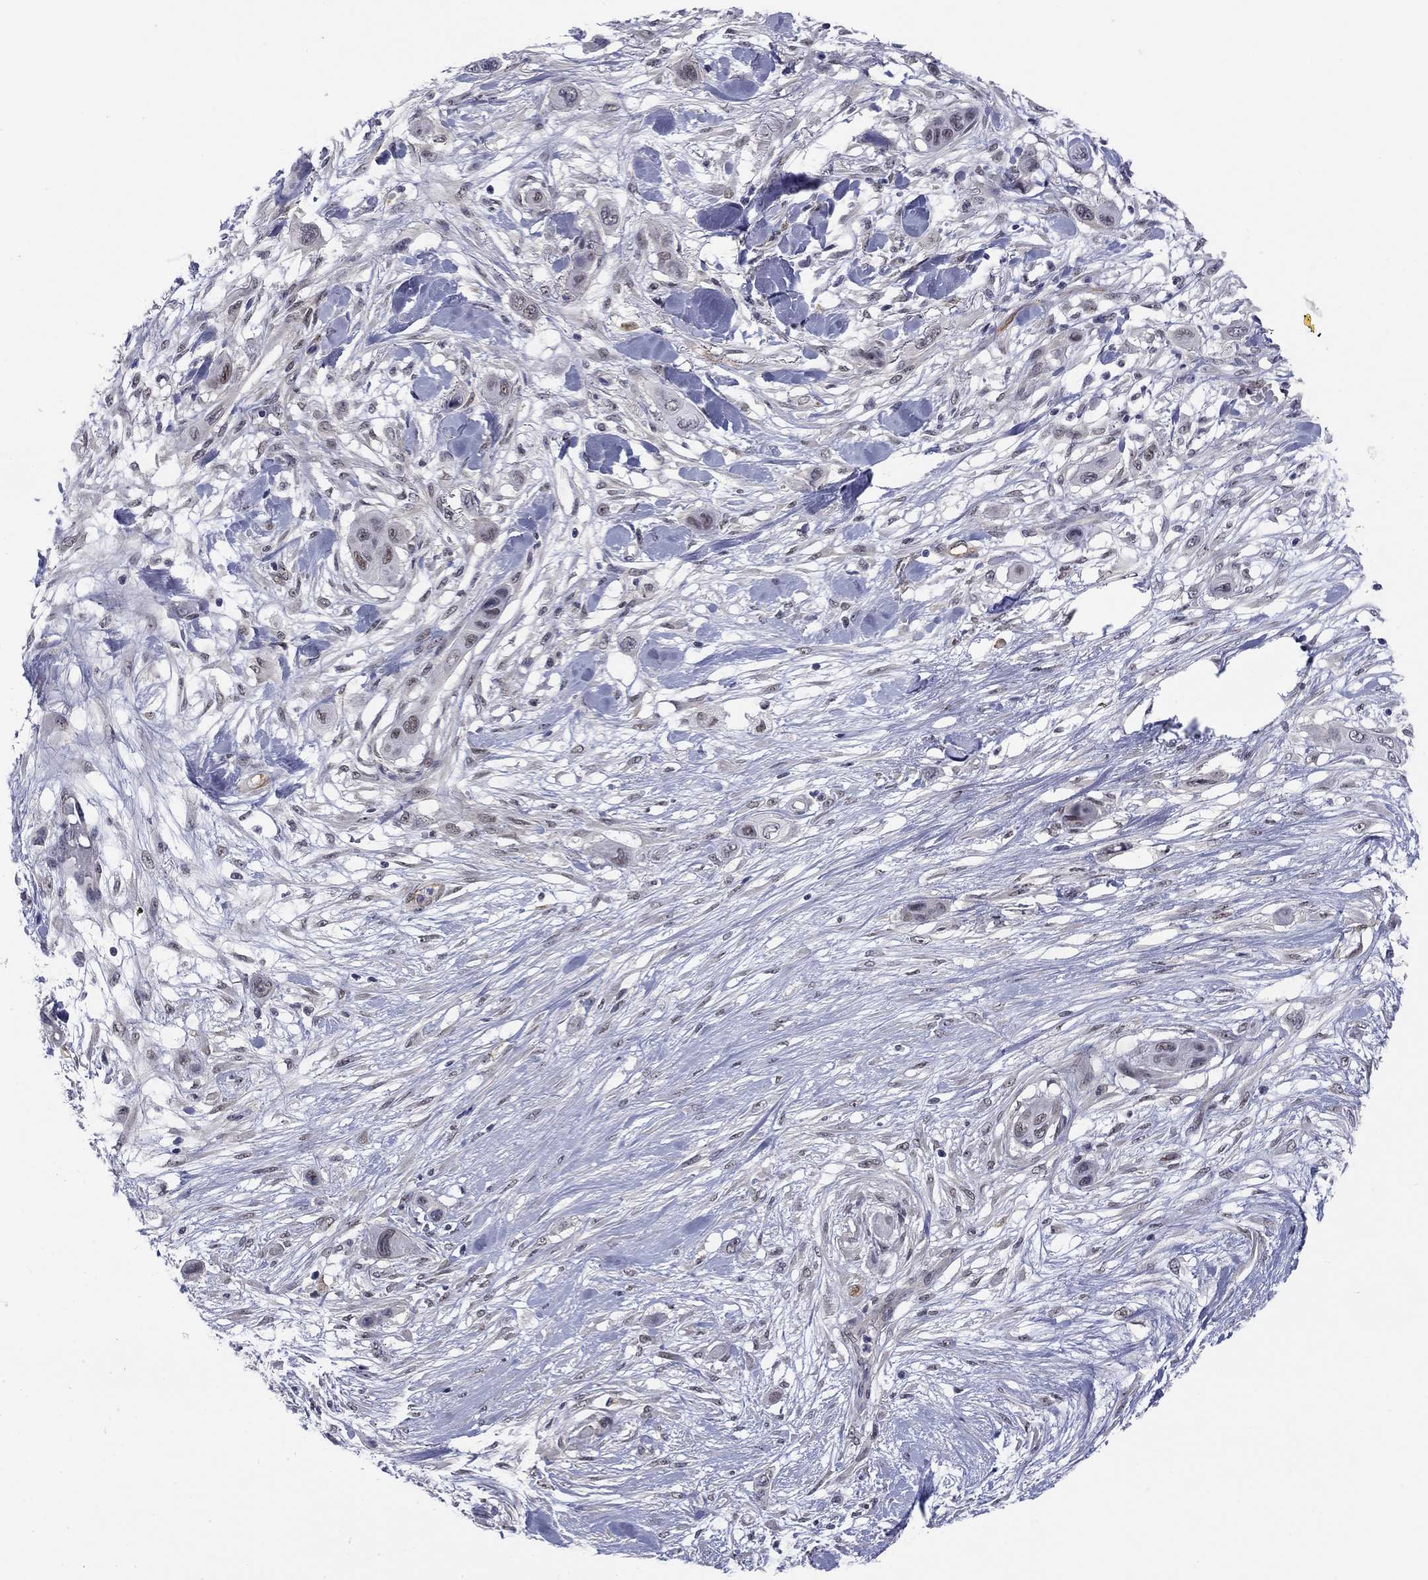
{"staining": {"intensity": "weak", "quantity": "<25%", "location": "nuclear"}, "tissue": "skin cancer", "cell_type": "Tumor cells", "image_type": "cancer", "snomed": [{"axis": "morphology", "description": "Squamous cell carcinoma, NOS"}, {"axis": "topography", "description": "Skin"}], "caption": "Tumor cells show no significant expression in skin cancer.", "gene": "TIGD4", "patient": {"sex": "male", "age": 79}}